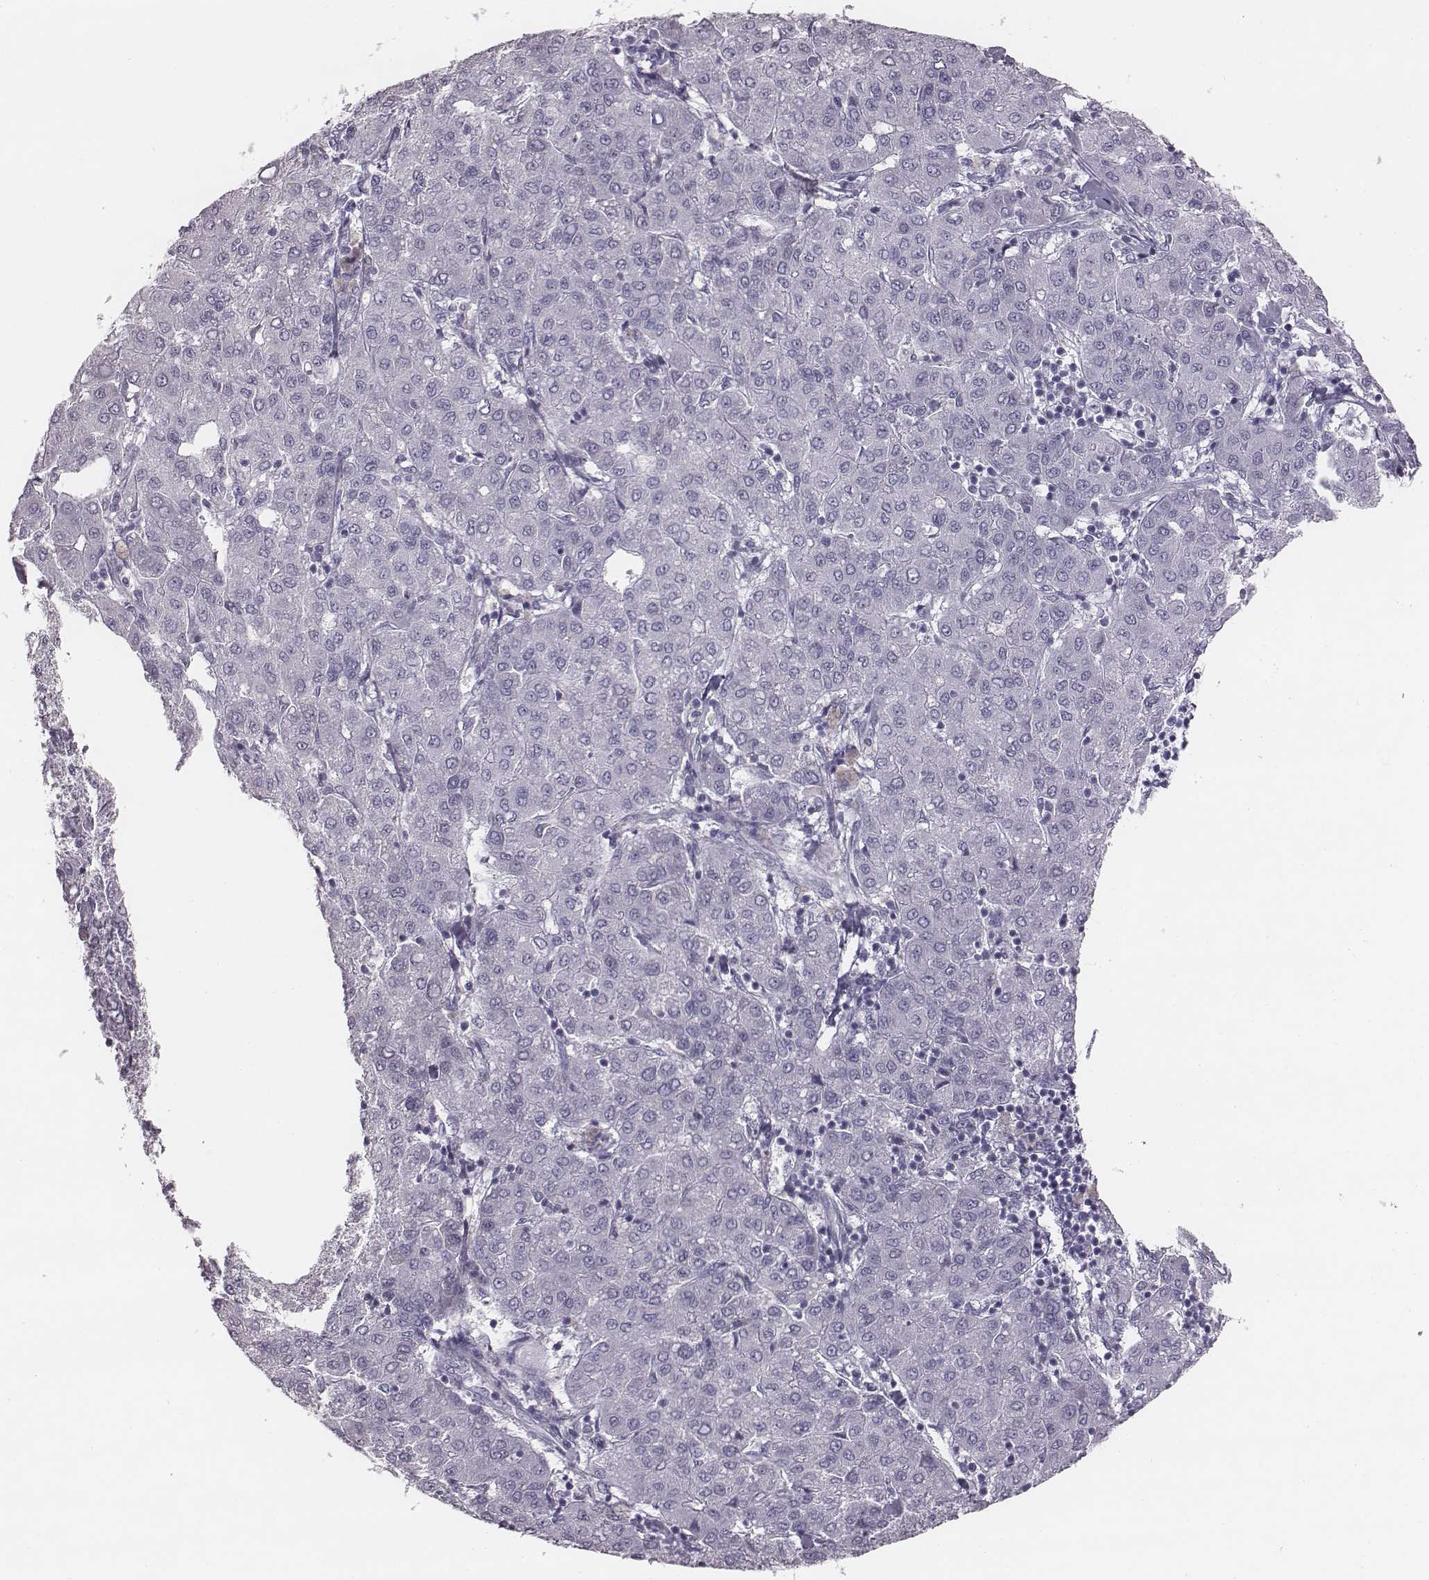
{"staining": {"intensity": "negative", "quantity": "none", "location": "none"}, "tissue": "liver cancer", "cell_type": "Tumor cells", "image_type": "cancer", "snomed": [{"axis": "morphology", "description": "Carcinoma, Hepatocellular, NOS"}, {"axis": "topography", "description": "Liver"}], "caption": "This micrograph is of liver cancer stained with immunohistochemistry to label a protein in brown with the nuclei are counter-stained blue. There is no expression in tumor cells.", "gene": "PDE8B", "patient": {"sex": "male", "age": 65}}